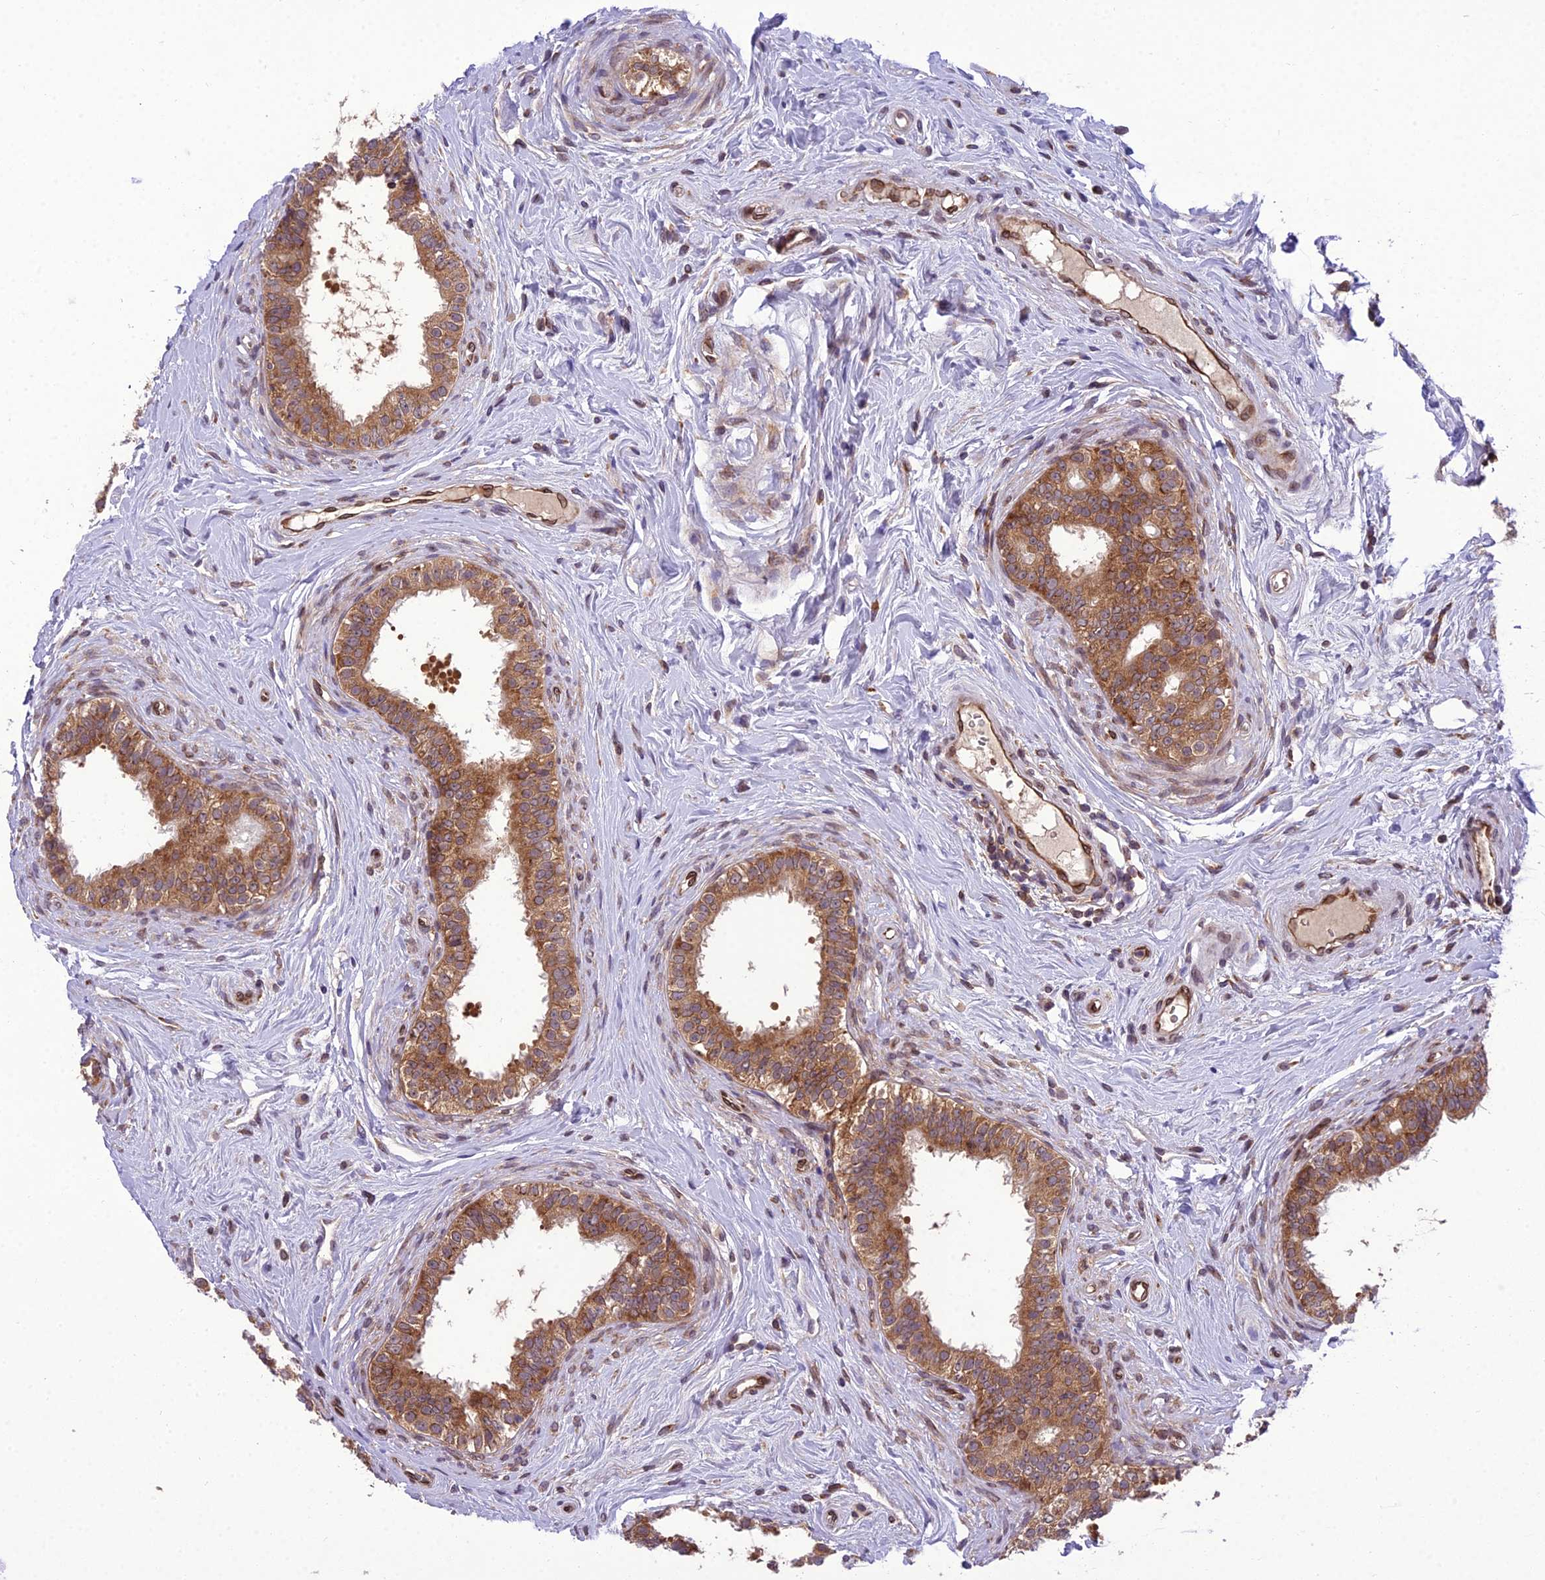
{"staining": {"intensity": "strong", "quantity": ">75%", "location": "cytoplasmic/membranous"}, "tissue": "epididymis", "cell_type": "Glandular cells", "image_type": "normal", "snomed": [{"axis": "morphology", "description": "Normal tissue, NOS"}, {"axis": "topography", "description": "Epididymis"}], "caption": "A histopathology image of epididymis stained for a protein exhibits strong cytoplasmic/membranous brown staining in glandular cells. Nuclei are stained in blue.", "gene": "DHCR7", "patient": {"sex": "male", "age": 33}}